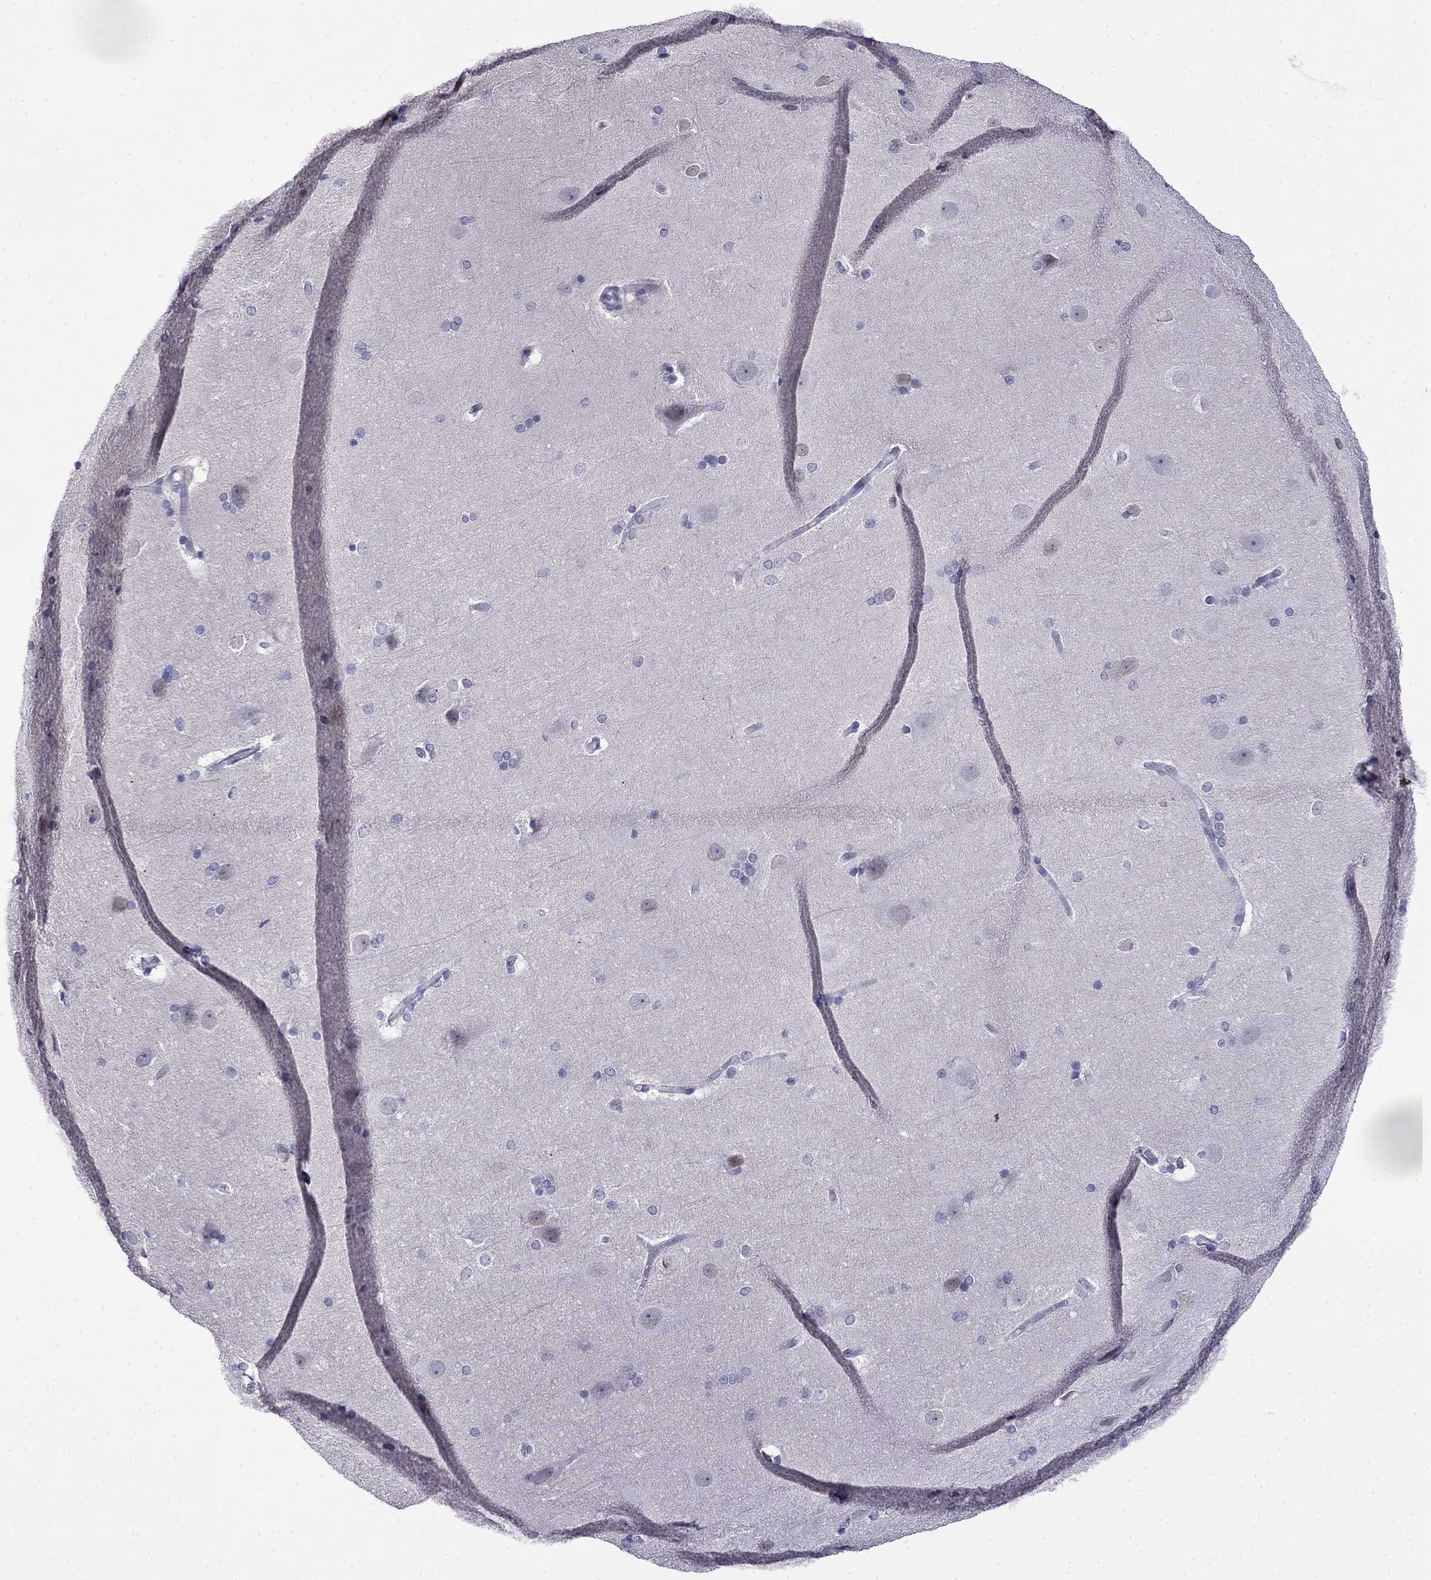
{"staining": {"intensity": "negative", "quantity": "none", "location": "none"}, "tissue": "hippocampus", "cell_type": "Glial cells", "image_type": "normal", "snomed": [{"axis": "morphology", "description": "Normal tissue, NOS"}, {"axis": "topography", "description": "Cerebral cortex"}, {"axis": "topography", "description": "Hippocampus"}], "caption": "Glial cells show no significant protein positivity in benign hippocampus. The staining was performed using DAB to visualize the protein expression in brown, while the nuclei were stained in blue with hematoxylin (Magnification: 20x).", "gene": "PRR18", "patient": {"sex": "female", "age": 19}}